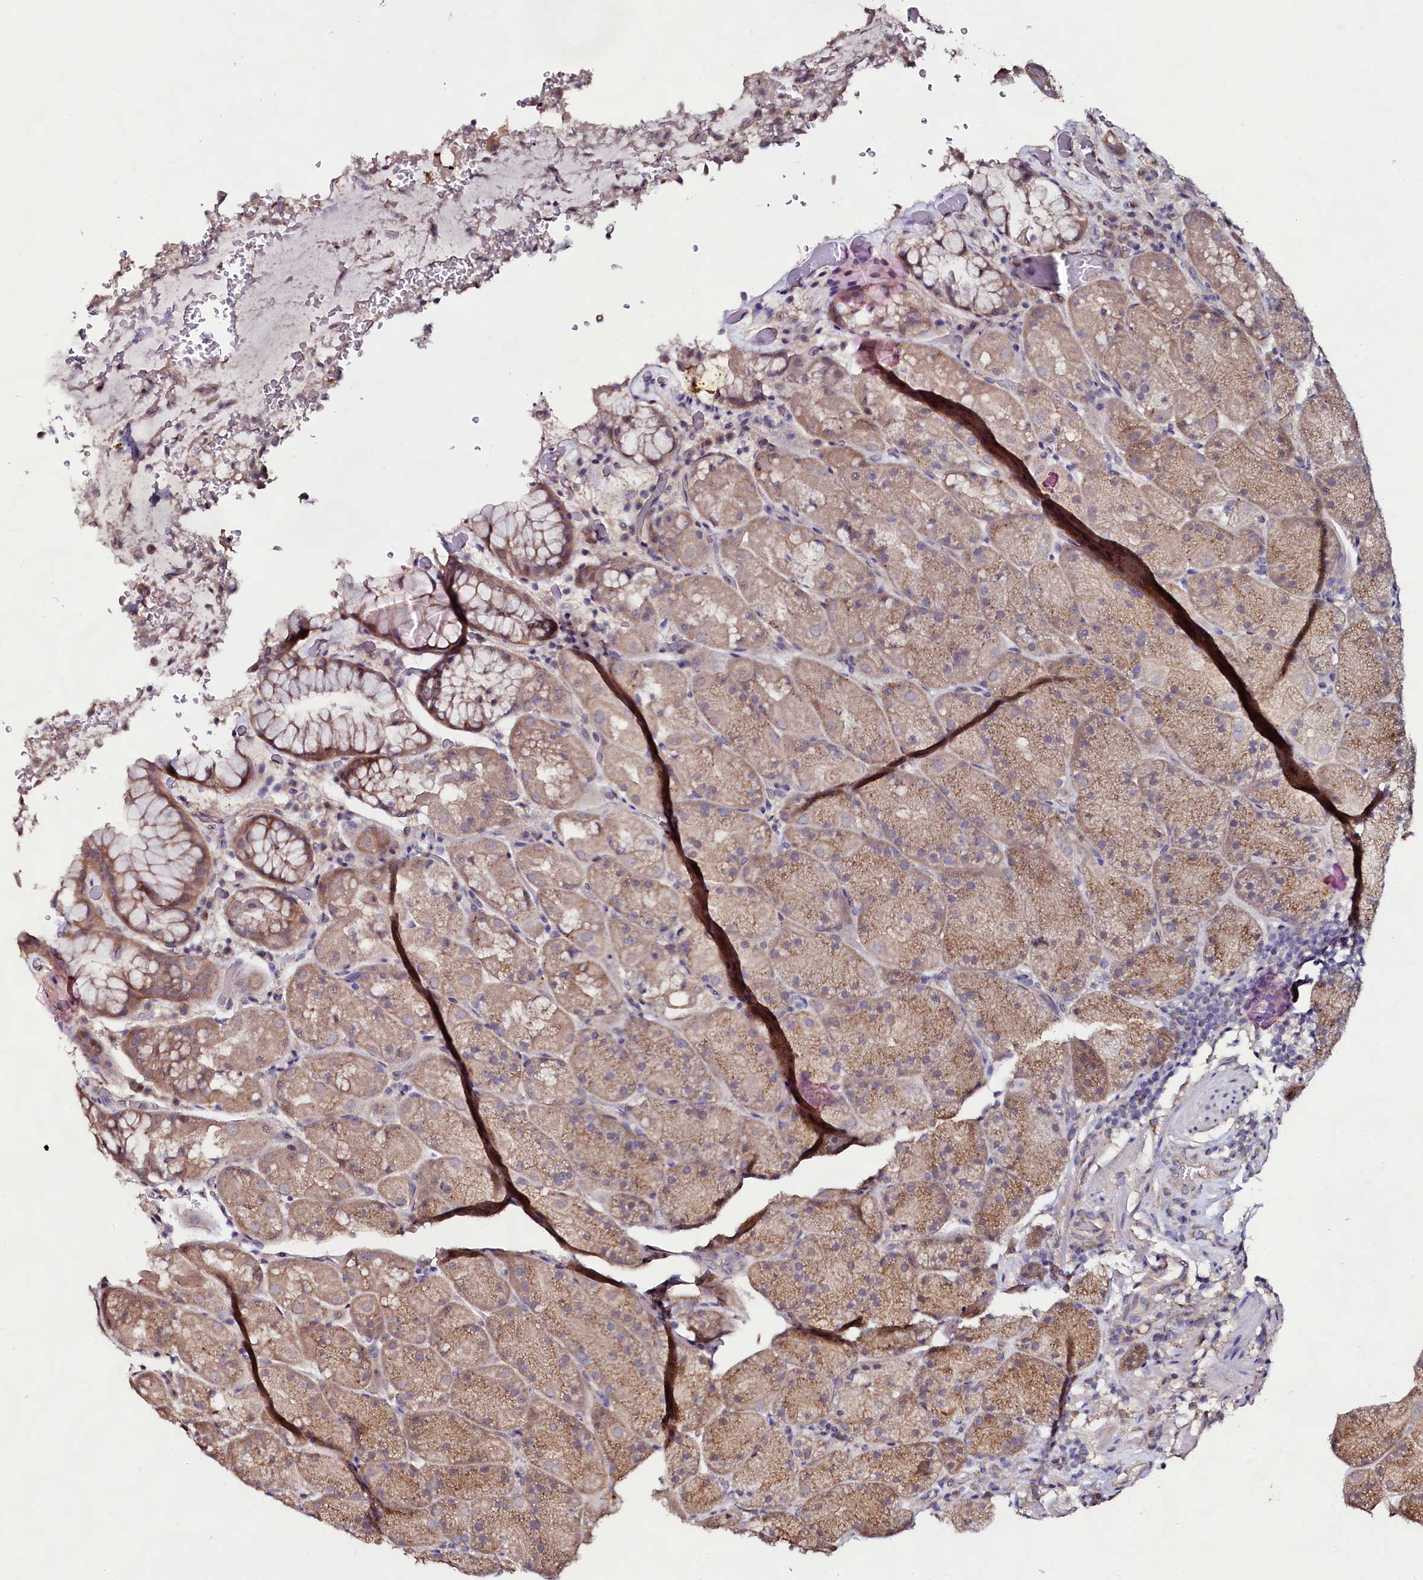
{"staining": {"intensity": "moderate", "quantity": ">75%", "location": "cytoplasmic/membranous,nuclear"}, "tissue": "stomach", "cell_type": "Glandular cells", "image_type": "normal", "snomed": [{"axis": "morphology", "description": "Normal tissue, NOS"}, {"axis": "topography", "description": "Stomach, upper"}, {"axis": "topography", "description": "Stomach, lower"}], "caption": "Benign stomach displays moderate cytoplasmic/membranous,nuclear staining in approximately >75% of glandular cells, visualized by immunohistochemistry.", "gene": "USPL1", "patient": {"sex": "male", "age": 67}}